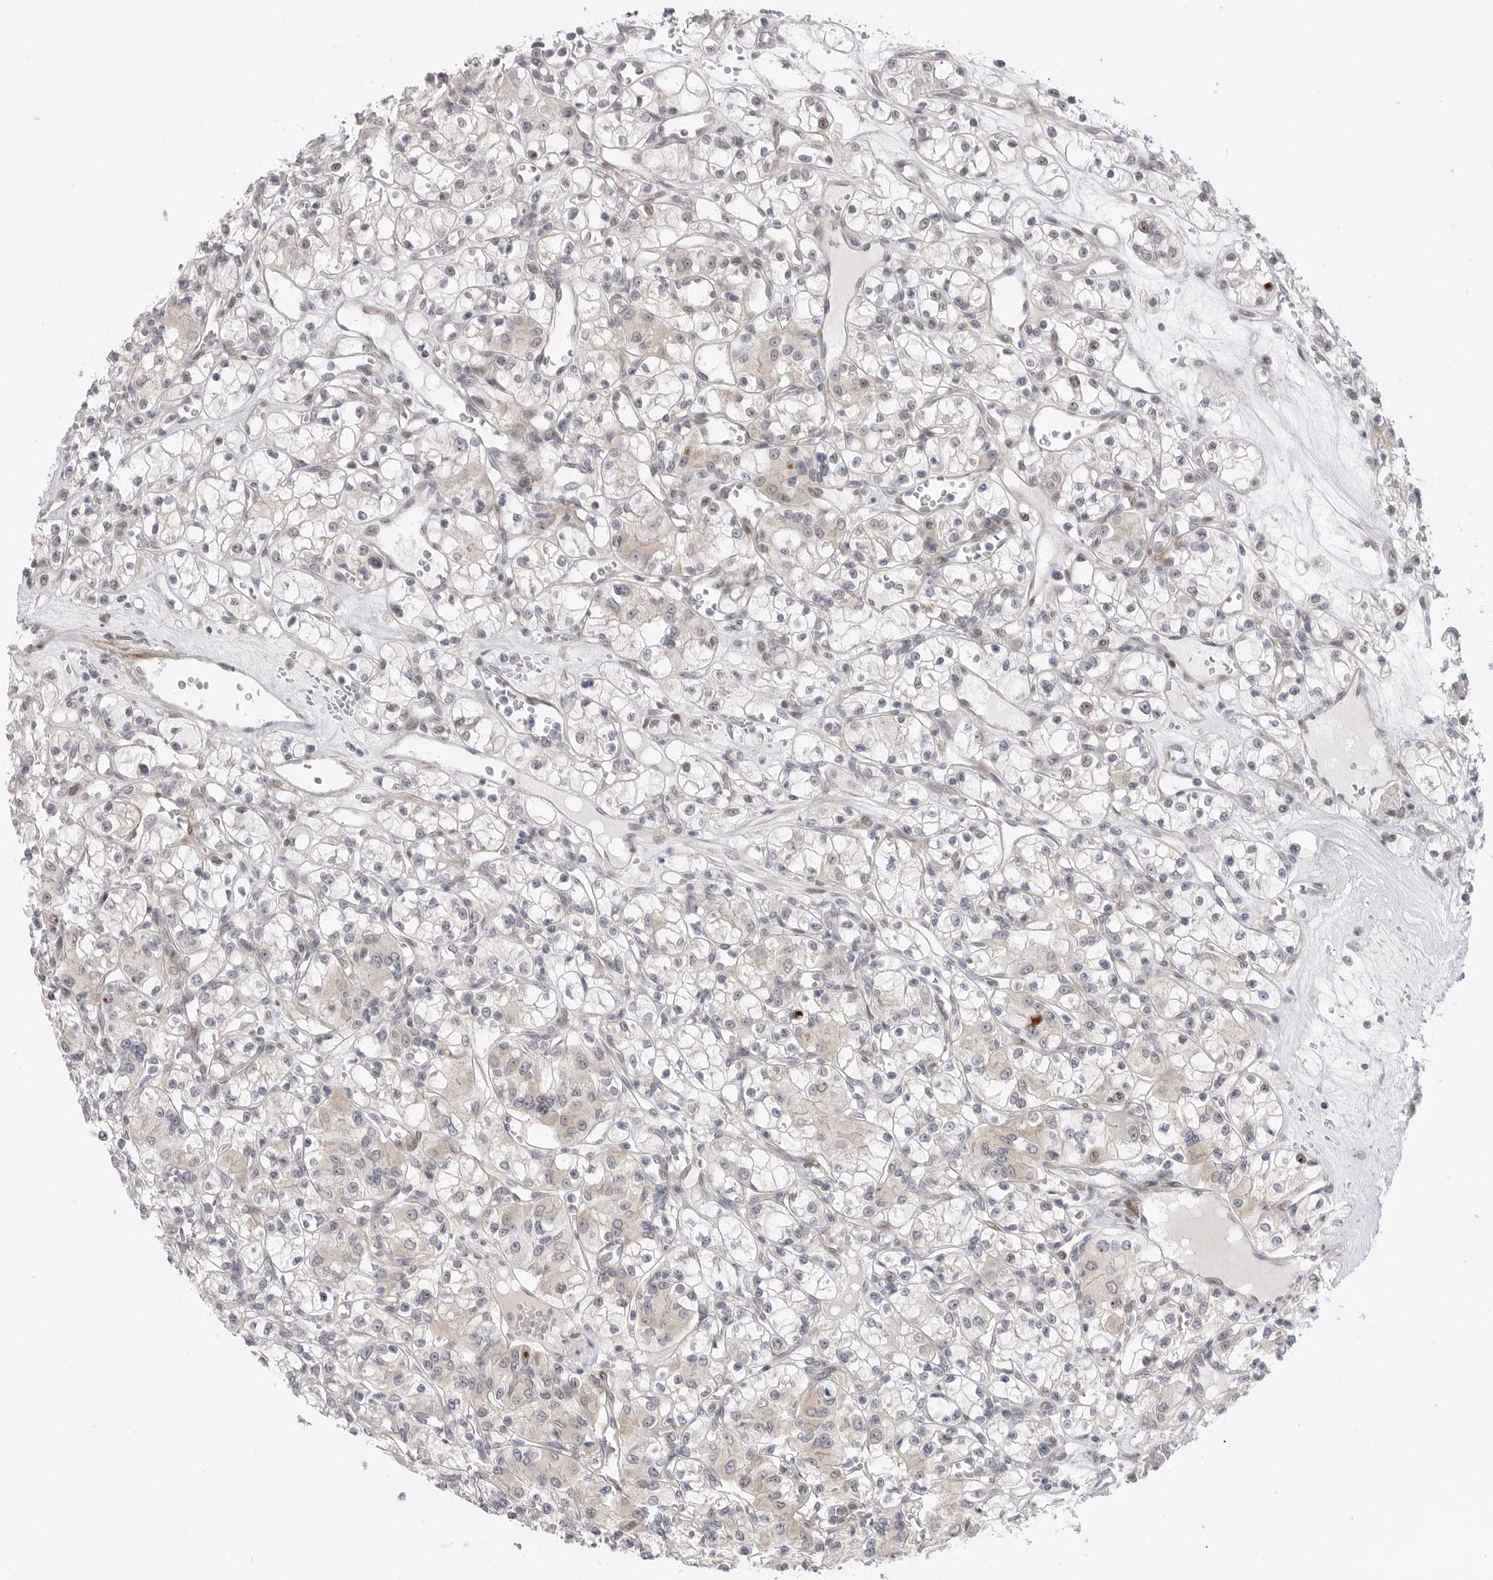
{"staining": {"intensity": "weak", "quantity": "<25%", "location": "cytoplasmic/membranous,nuclear"}, "tissue": "renal cancer", "cell_type": "Tumor cells", "image_type": "cancer", "snomed": [{"axis": "morphology", "description": "Adenocarcinoma, NOS"}, {"axis": "topography", "description": "Kidney"}], "caption": "Immunohistochemical staining of human renal cancer (adenocarcinoma) exhibits no significant positivity in tumor cells.", "gene": "GGT6", "patient": {"sex": "female", "age": 59}}